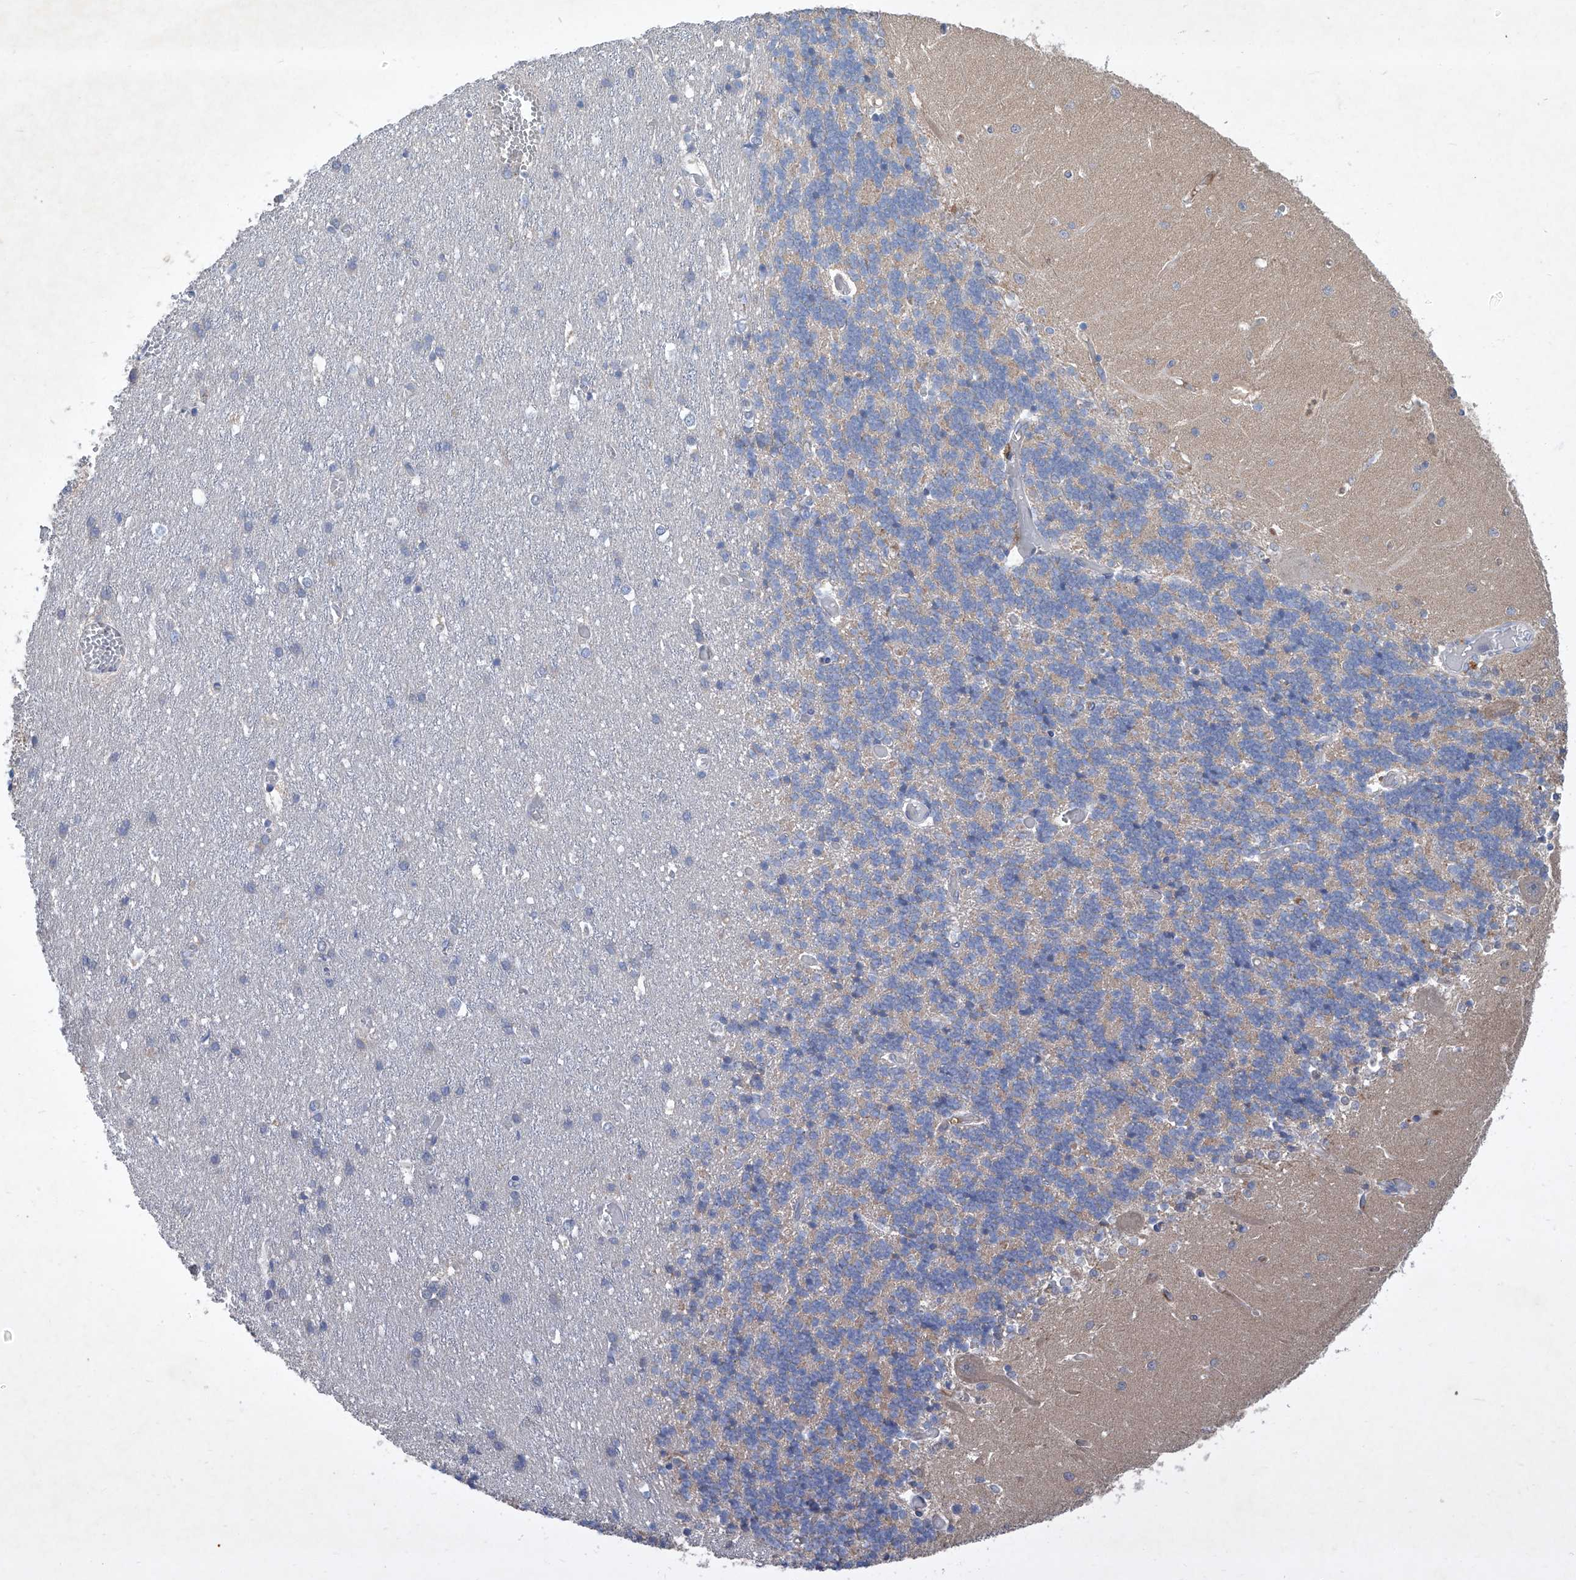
{"staining": {"intensity": "weak", "quantity": "25%-75%", "location": "cytoplasmic/membranous"}, "tissue": "cerebellum", "cell_type": "Cells in granular layer", "image_type": "normal", "snomed": [{"axis": "morphology", "description": "Normal tissue, NOS"}, {"axis": "topography", "description": "Cerebellum"}], "caption": "Immunohistochemical staining of benign cerebellum reveals 25%-75% levels of weak cytoplasmic/membranous protein staining in approximately 25%-75% of cells in granular layer. Immunohistochemistry (ihc) stains the protein of interest in brown and the nuclei are stained blue.", "gene": "SBK2", "patient": {"sex": "male", "age": 37}}